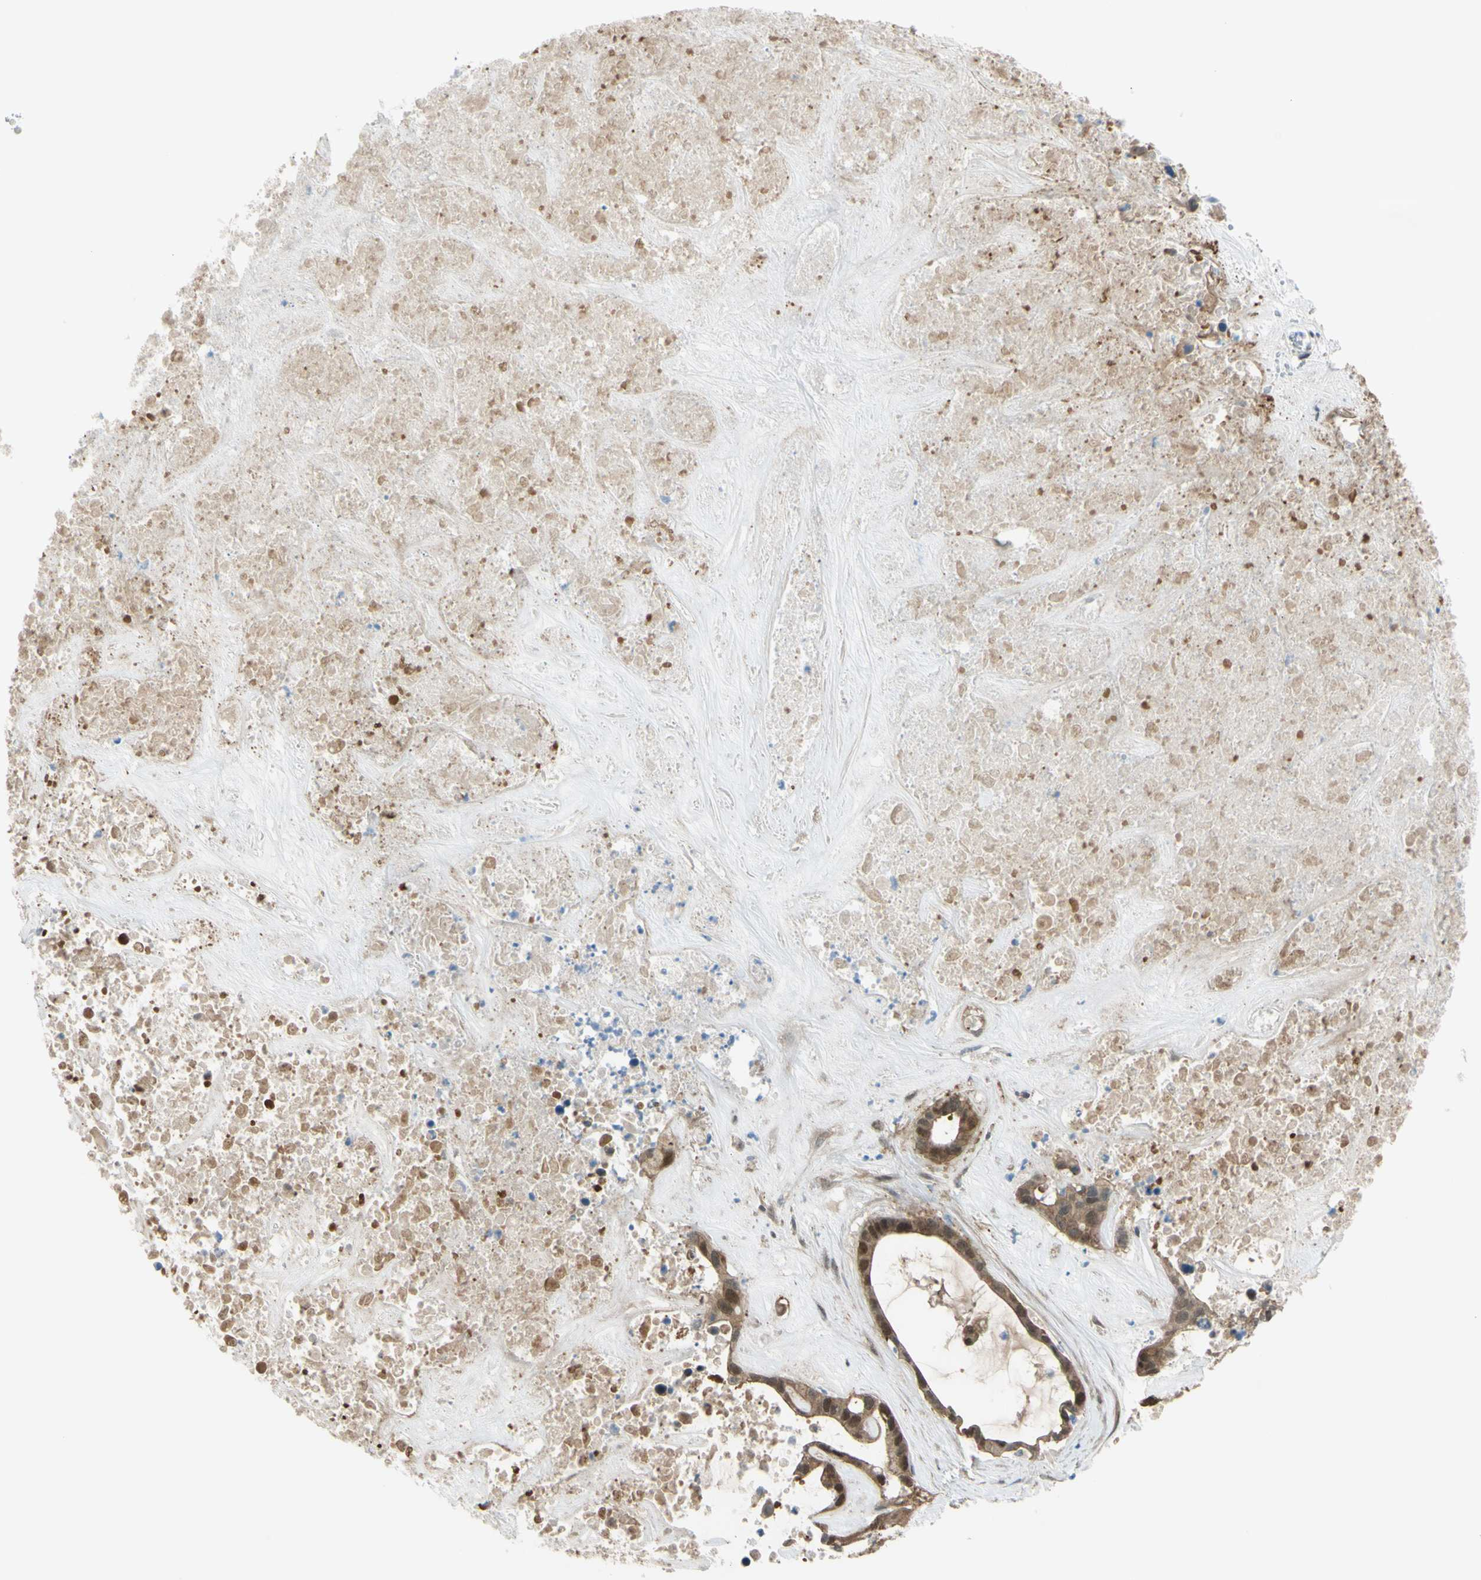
{"staining": {"intensity": "strong", "quantity": ">75%", "location": "cytoplasmic/membranous,nuclear"}, "tissue": "liver cancer", "cell_type": "Tumor cells", "image_type": "cancer", "snomed": [{"axis": "morphology", "description": "Cholangiocarcinoma"}, {"axis": "topography", "description": "Liver"}], "caption": "Immunohistochemistry (IHC) image of liver cancer stained for a protein (brown), which exhibits high levels of strong cytoplasmic/membranous and nuclear positivity in approximately >75% of tumor cells.", "gene": "YWHAQ", "patient": {"sex": "female", "age": 65}}